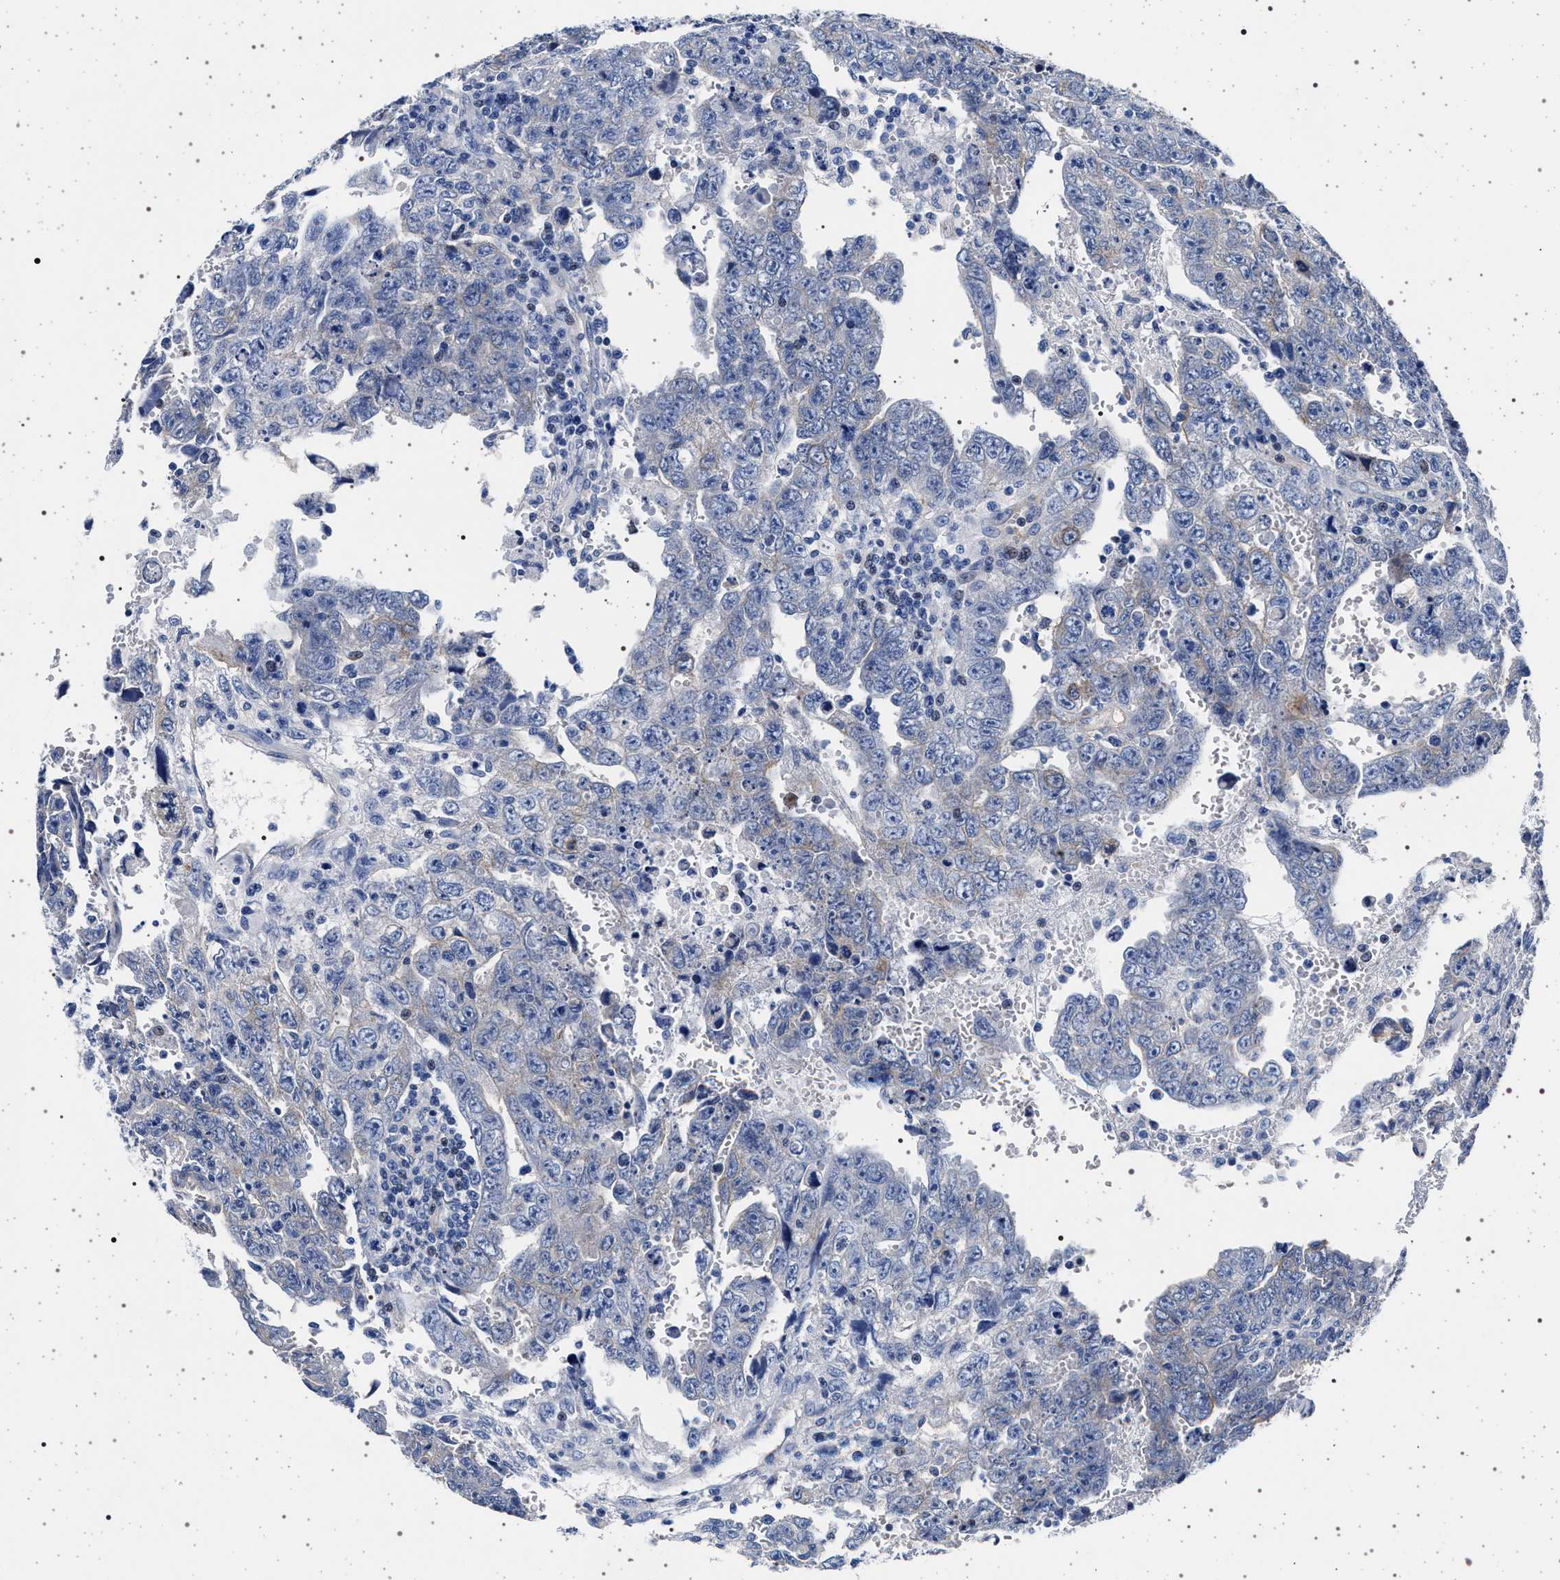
{"staining": {"intensity": "negative", "quantity": "none", "location": "none"}, "tissue": "testis cancer", "cell_type": "Tumor cells", "image_type": "cancer", "snomed": [{"axis": "morphology", "description": "Carcinoma, Embryonal, NOS"}, {"axis": "topography", "description": "Testis"}], "caption": "DAB immunohistochemical staining of human testis cancer demonstrates no significant expression in tumor cells.", "gene": "SLC9A1", "patient": {"sex": "male", "age": 28}}